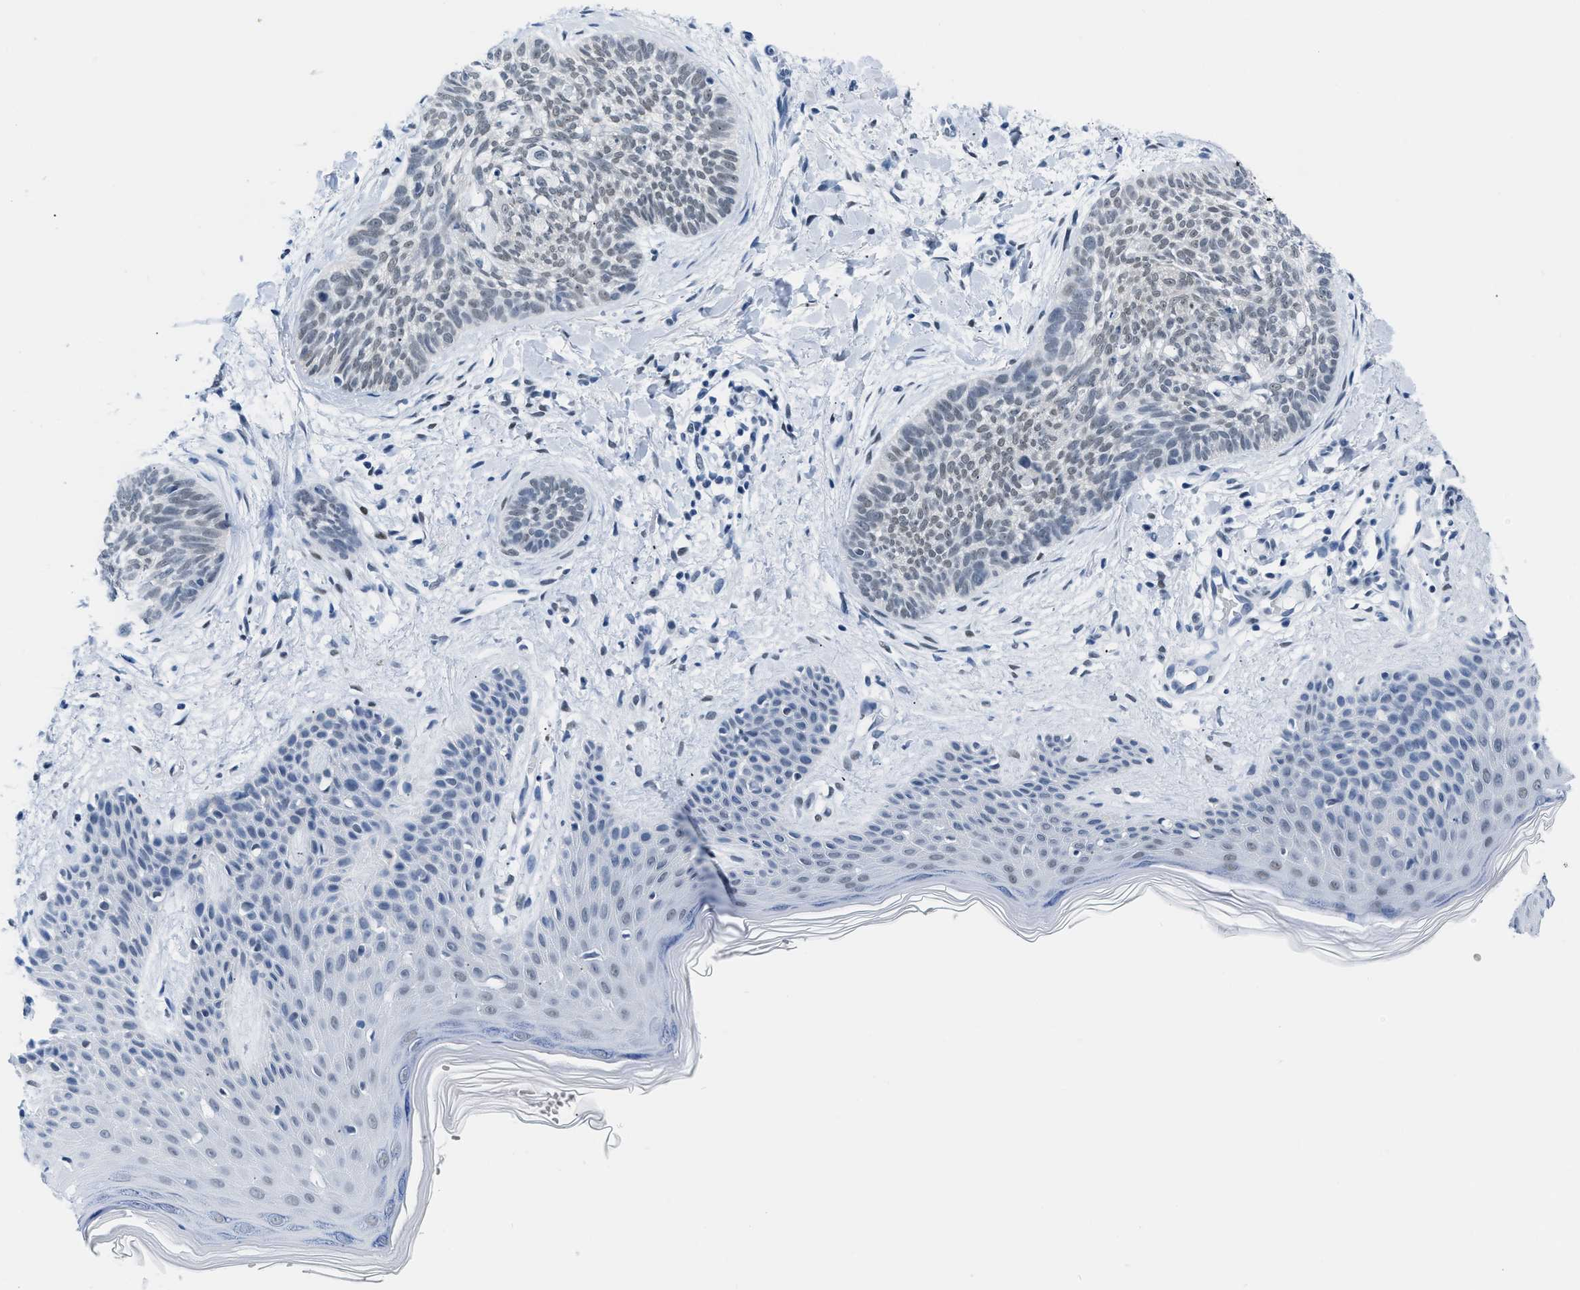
{"staining": {"intensity": "weak", "quantity": "25%-75%", "location": "nuclear"}, "tissue": "skin cancer", "cell_type": "Tumor cells", "image_type": "cancer", "snomed": [{"axis": "morphology", "description": "Basal cell carcinoma"}, {"axis": "topography", "description": "Skin"}], "caption": "Immunohistochemistry of human basal cell carcinoma (skin) reveals low levels of weak nuclear staining in about 25%-75% of tumor cells.", "gene": "CTBP1", "patient": {"sex": "female", "age": 59}}